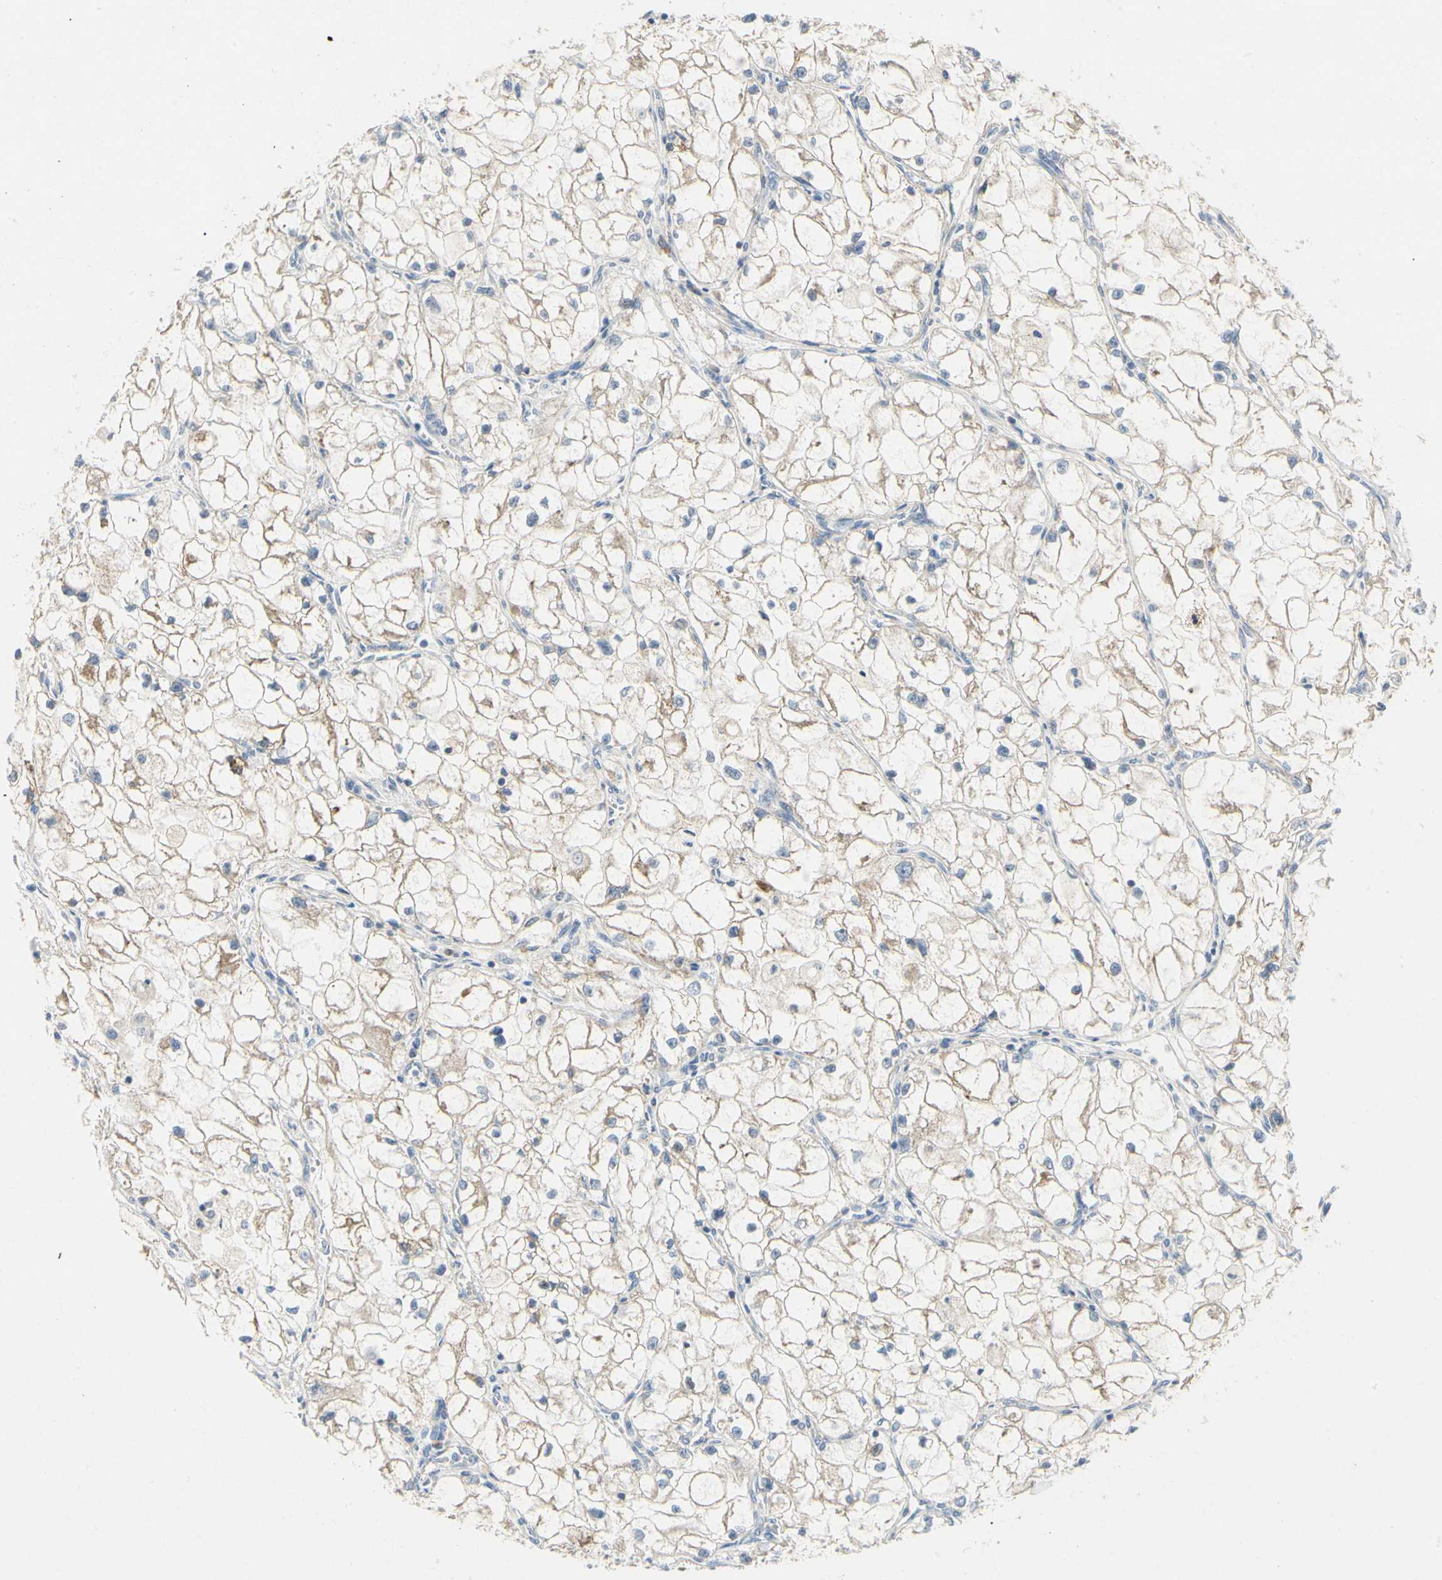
{"staining": {"intensity": "moderate", "quantity": "25%-75%", "location": "cytoplasmic/membranous"}, "tissue": "renal cancer", "cell_type": "Tumor cells", "image_type": "cancer", "snomed": [{"axis": "morphology", "description": "Adenocarcinoma, NOS"}, {"axis": "topography", "description": "Kidney"}], "caption": "This image demonstrates renal cancer (adenocarcinoma) stained with immunohistochemistry to label a protein in brown. The cytoplasmic/membranous of tumor cells show moderate positivity for the protein. Nuclei are counter-stained blue.", "gene": "KLHDC8B", "patient": {"sex": "female", "age": 70}}